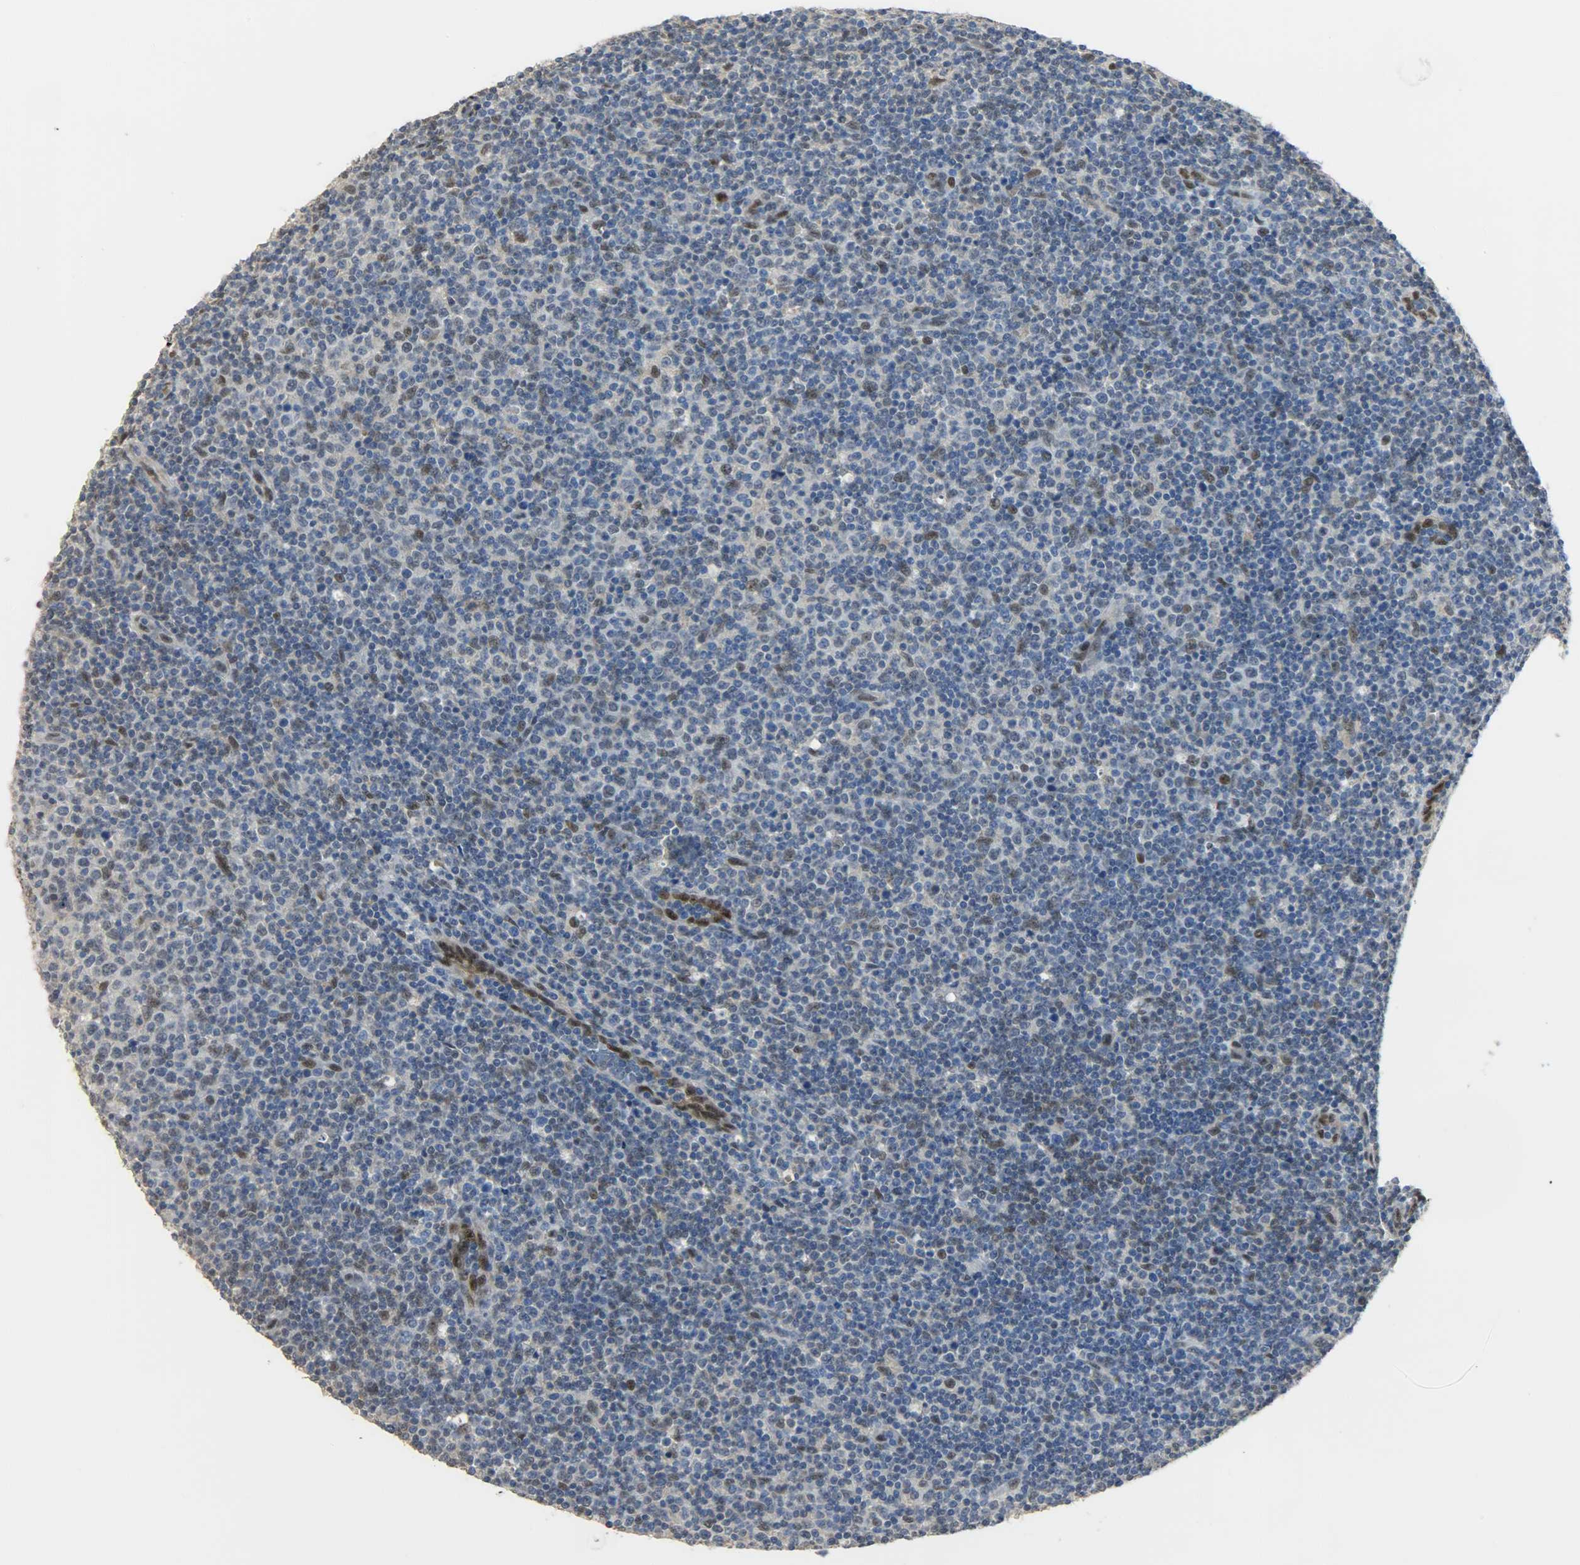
{"staining": {"intensity": "weak", "quantity": "<25%", "location": "nuclear"}, "tissue": "lymphoma", "cell_type": "Tumor cells", "image_type": "cancer", "snomed": [{"axis": "morphology", "description": "Malignant lymphoma, non-Hodgkin's type, Low grade"}, {"axis": "topography", "description": "Lymph node"}], "caption": "This is an immunohistochemistry (IHC) photomicrograph of human low-grade malignant lymphoma, non-Hodgkin's type. There is no expression in tumor cells.", "gene": "NPEPL1", "patient": {"sex": "male", "age": 70}}